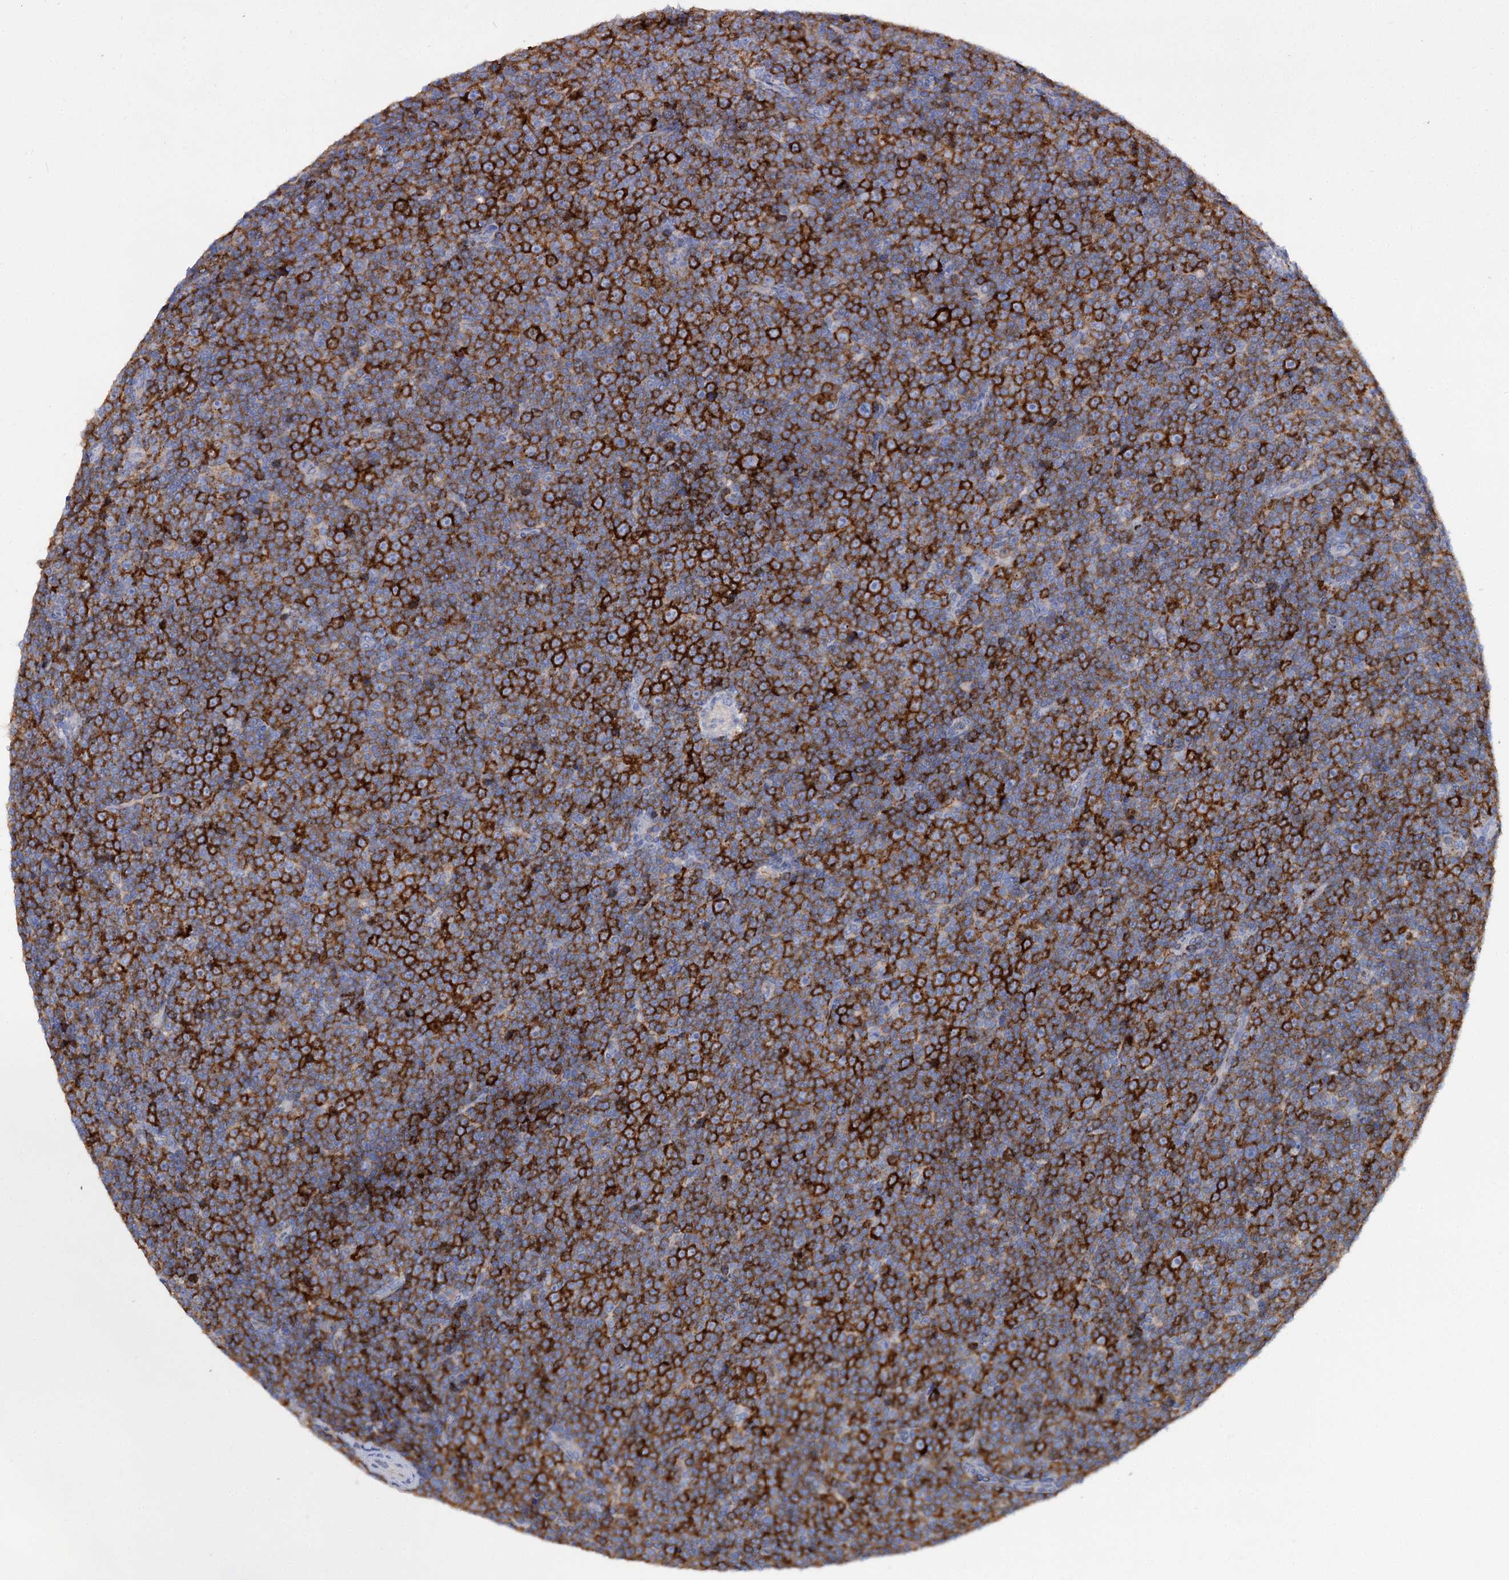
{"staining": {"intensity": "strong", "quantity": ">75%", "location": "cytoplasmic/membranous"}, "tissue": "lymphoma", "cell_type": "Tumor cells", "image_type": "cancer", "snomed": [{"axis": "morphology", "description": "Malignant lymphoma, non-Hodgkin's type, Low grade"}, {"axis": "topography", "description": "Lymph node"}], "caption": "A photomicrograph of lymphoma stained for a protein shows strong cytoplasmic/membranous brown staining in tumor cells. The protein is stained brown, and the nuclei are stained in blue (DAB IHC with brightfield microscopy, high magnification).", "gene": "HVCN1", "patient": {"sex": "female", "age": 67}}